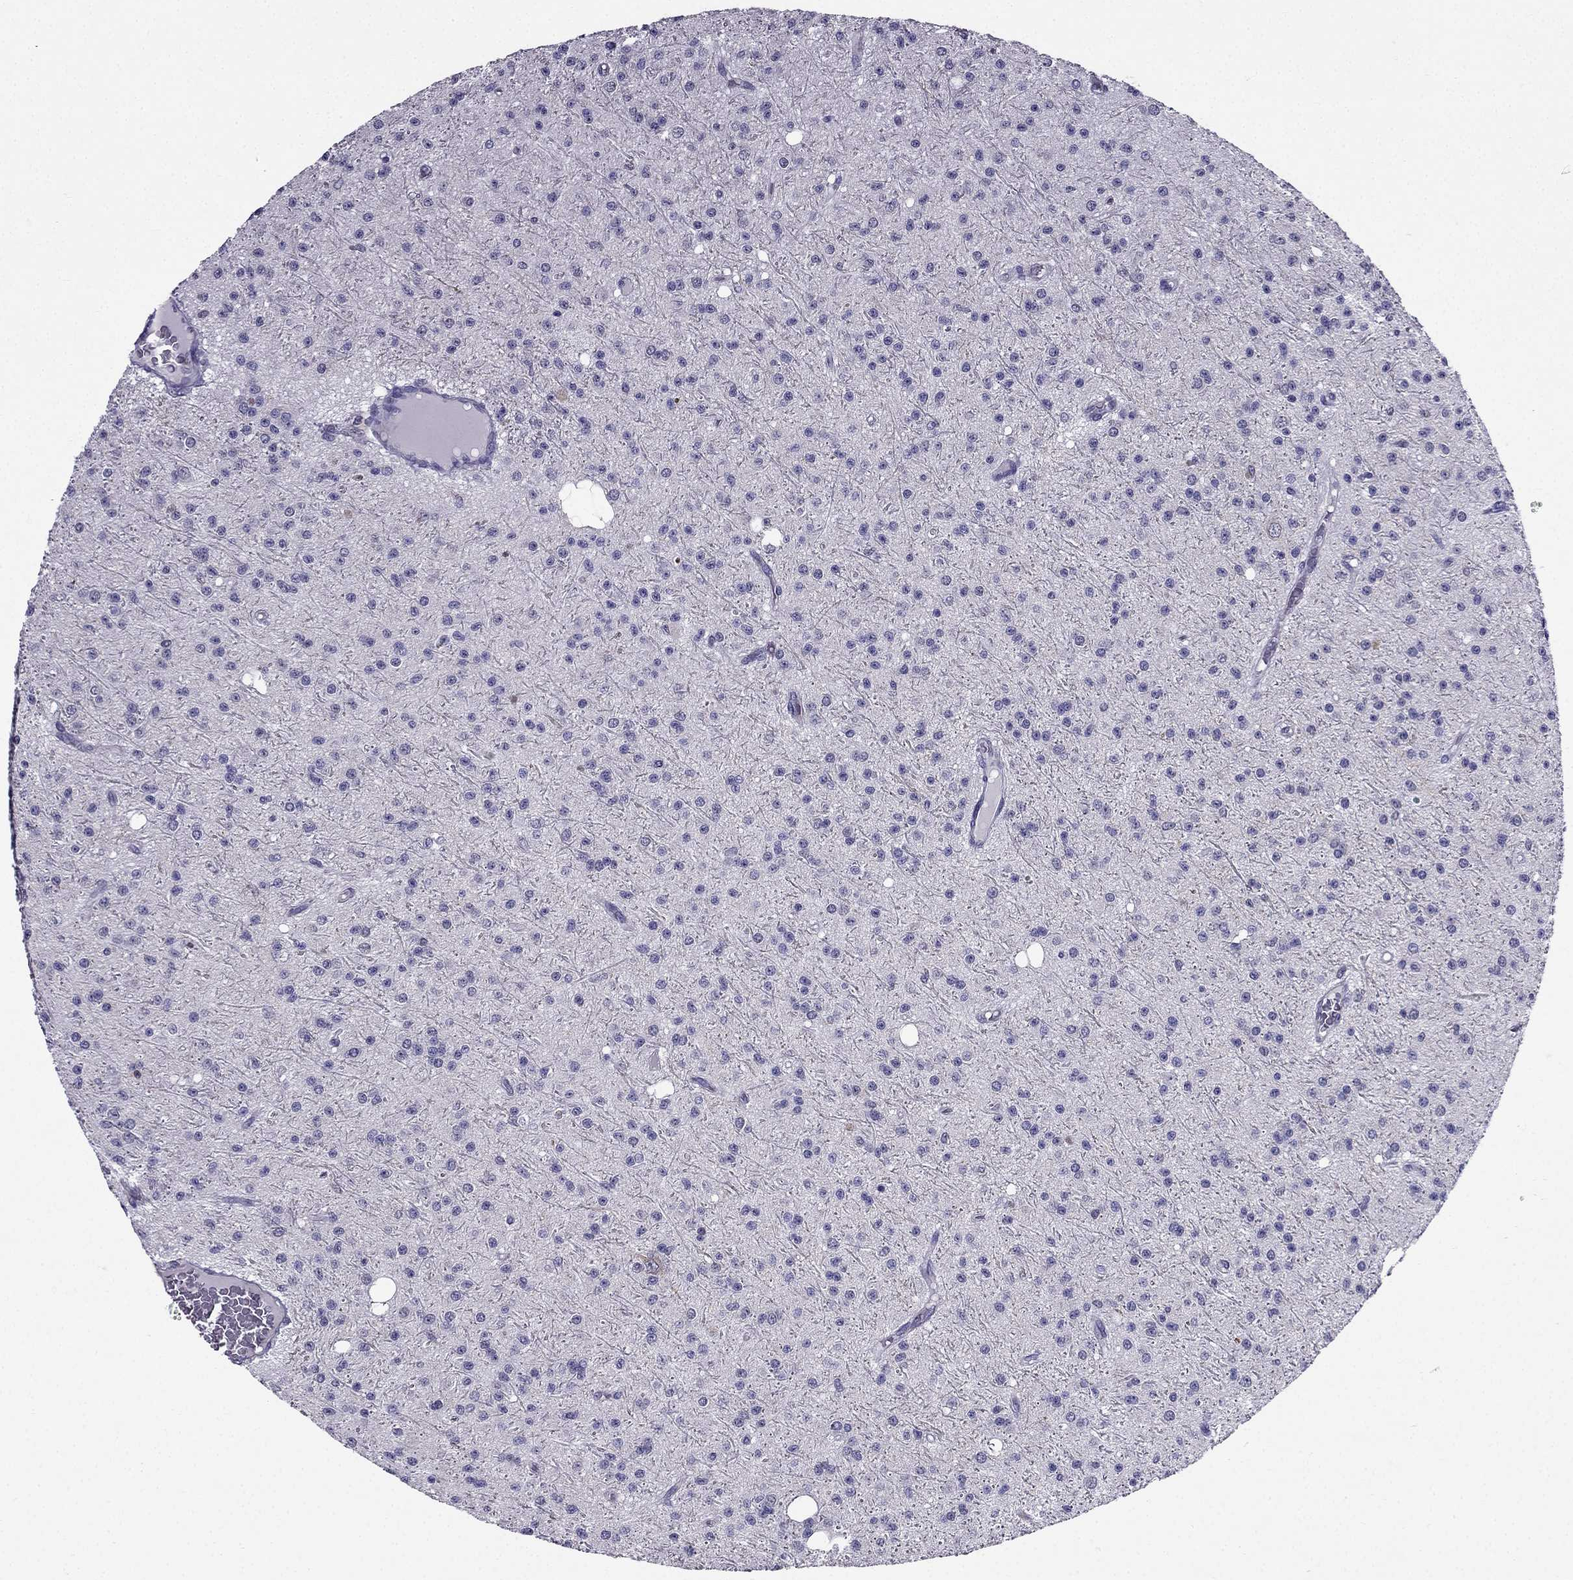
{"staining": {"intensity": "negative", "quantity": "none", "location": "none"}, "tissue": "glioma", "cell_type": "Tumor cells", "image_type": "cancer", "snomed": [{"axis": "morphology", "description": "Glioma, malignant, Low grade"}, {"axis": "topography", "description": "Brain"}], "caption": "This is an IHC image of low-grade glioma (malignant). There is no expression in tumor cells.", "gene": "AAK1", "patient": {"sex": "male", "age": 27}}